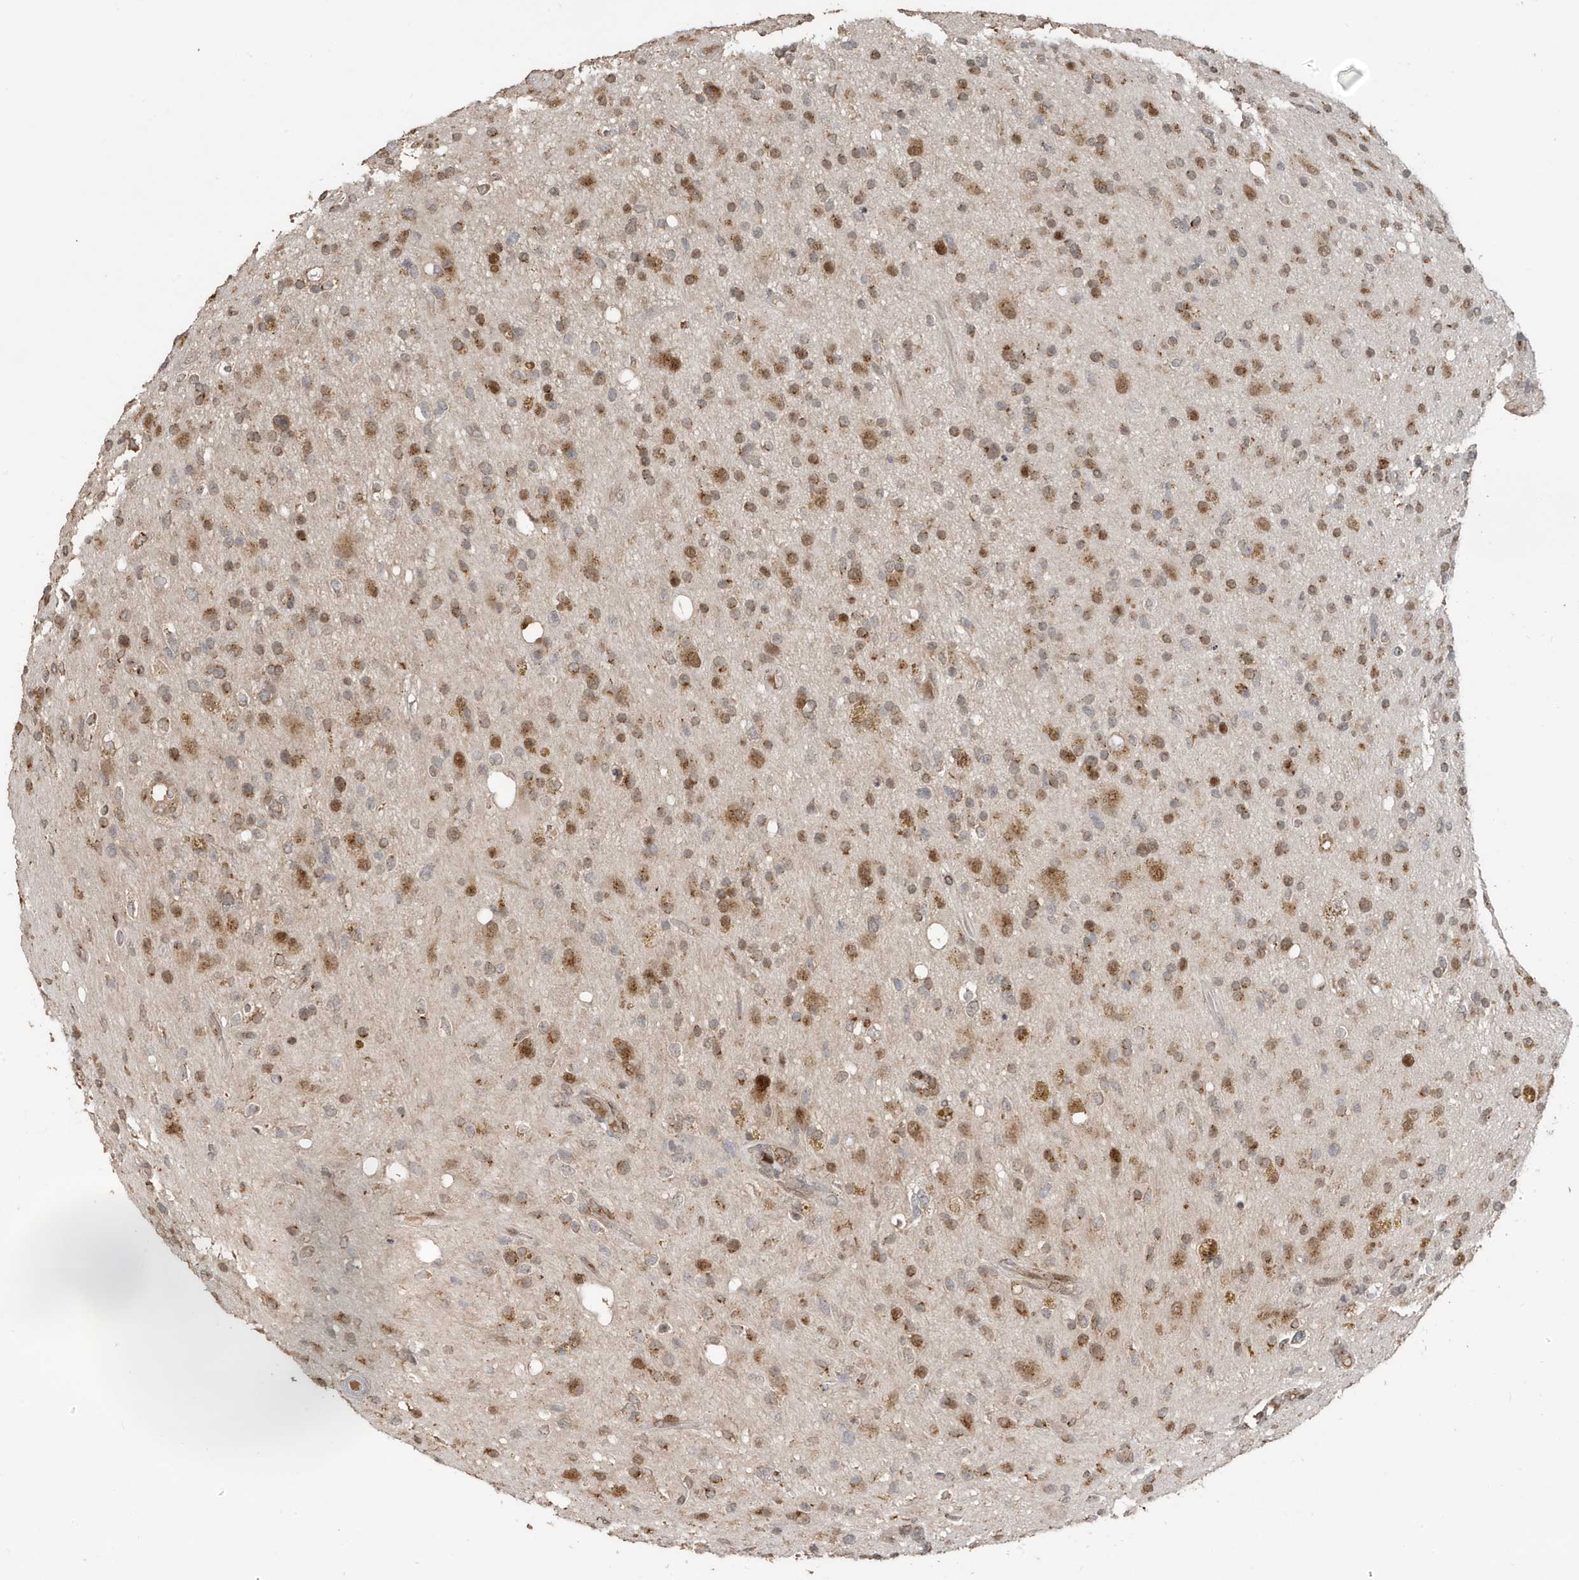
{"staining": {"intensity": "moderate", "quantity": ">75%", "location": "cytoplasmic/membranous"}, "tissue": "glioma", "cell_type": "Tumor cells", "image_type": "cancer", "snomed": [{"axis": "morphology", "description": "Glioma, malignant, High grade"}, {"axis": "topography", "description": "Brain"}], "caption": "IHC of glioma reveals medium levels of moderate cytoplasmic/membranous expression in approximately >75% of tumor cells. The staining is performed using DAB (3,3'-diaminobenzidine) brown chromogen to label protein expression. The nuclei are counter-stained blue using hematoxylin.", "gene": "RER1", "patient": {"sex": "male", "age": 33}}